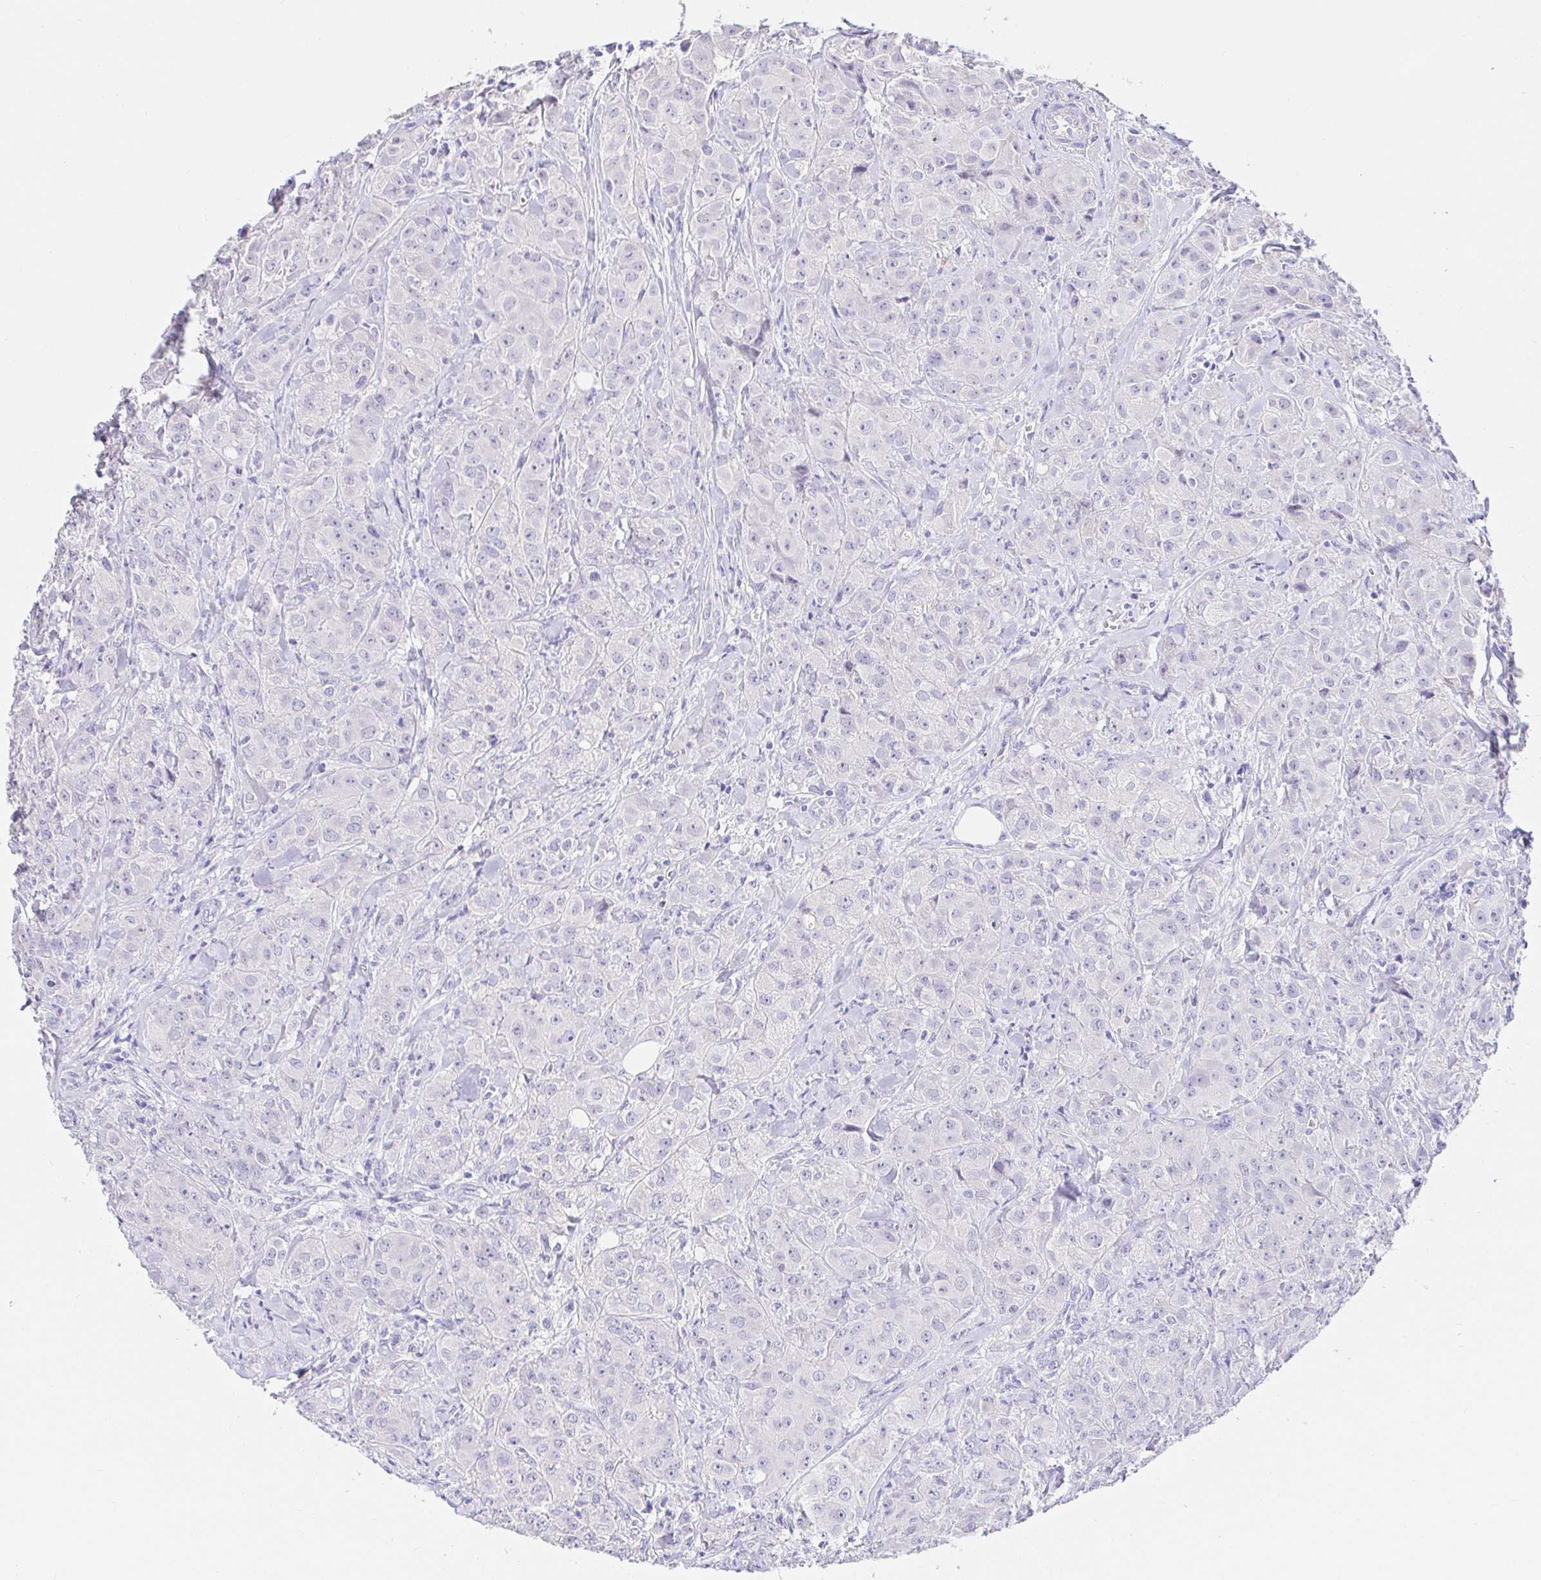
{"staining": {"intensity": "negative", "quantity": "none", "location": "none"}, "tissue": "breast cancer", "cell_type": "Tumor cells", "image_type": "cancer", "snomed": [{"axis": "morphology", "description": "Normal tissue, NOS"}, {"axis": "morphology", "description": "Duct carcinoma"}, {"axis": "topography", "description": "Breast"}], "caption": "This is an immunohistochemistry (IHC) micrograph of breast cancer (intraductal carcinoma). There is no expression in tumor cells.", "gene": "CDO1", "patient": {"sex": "female", "age": 43}}